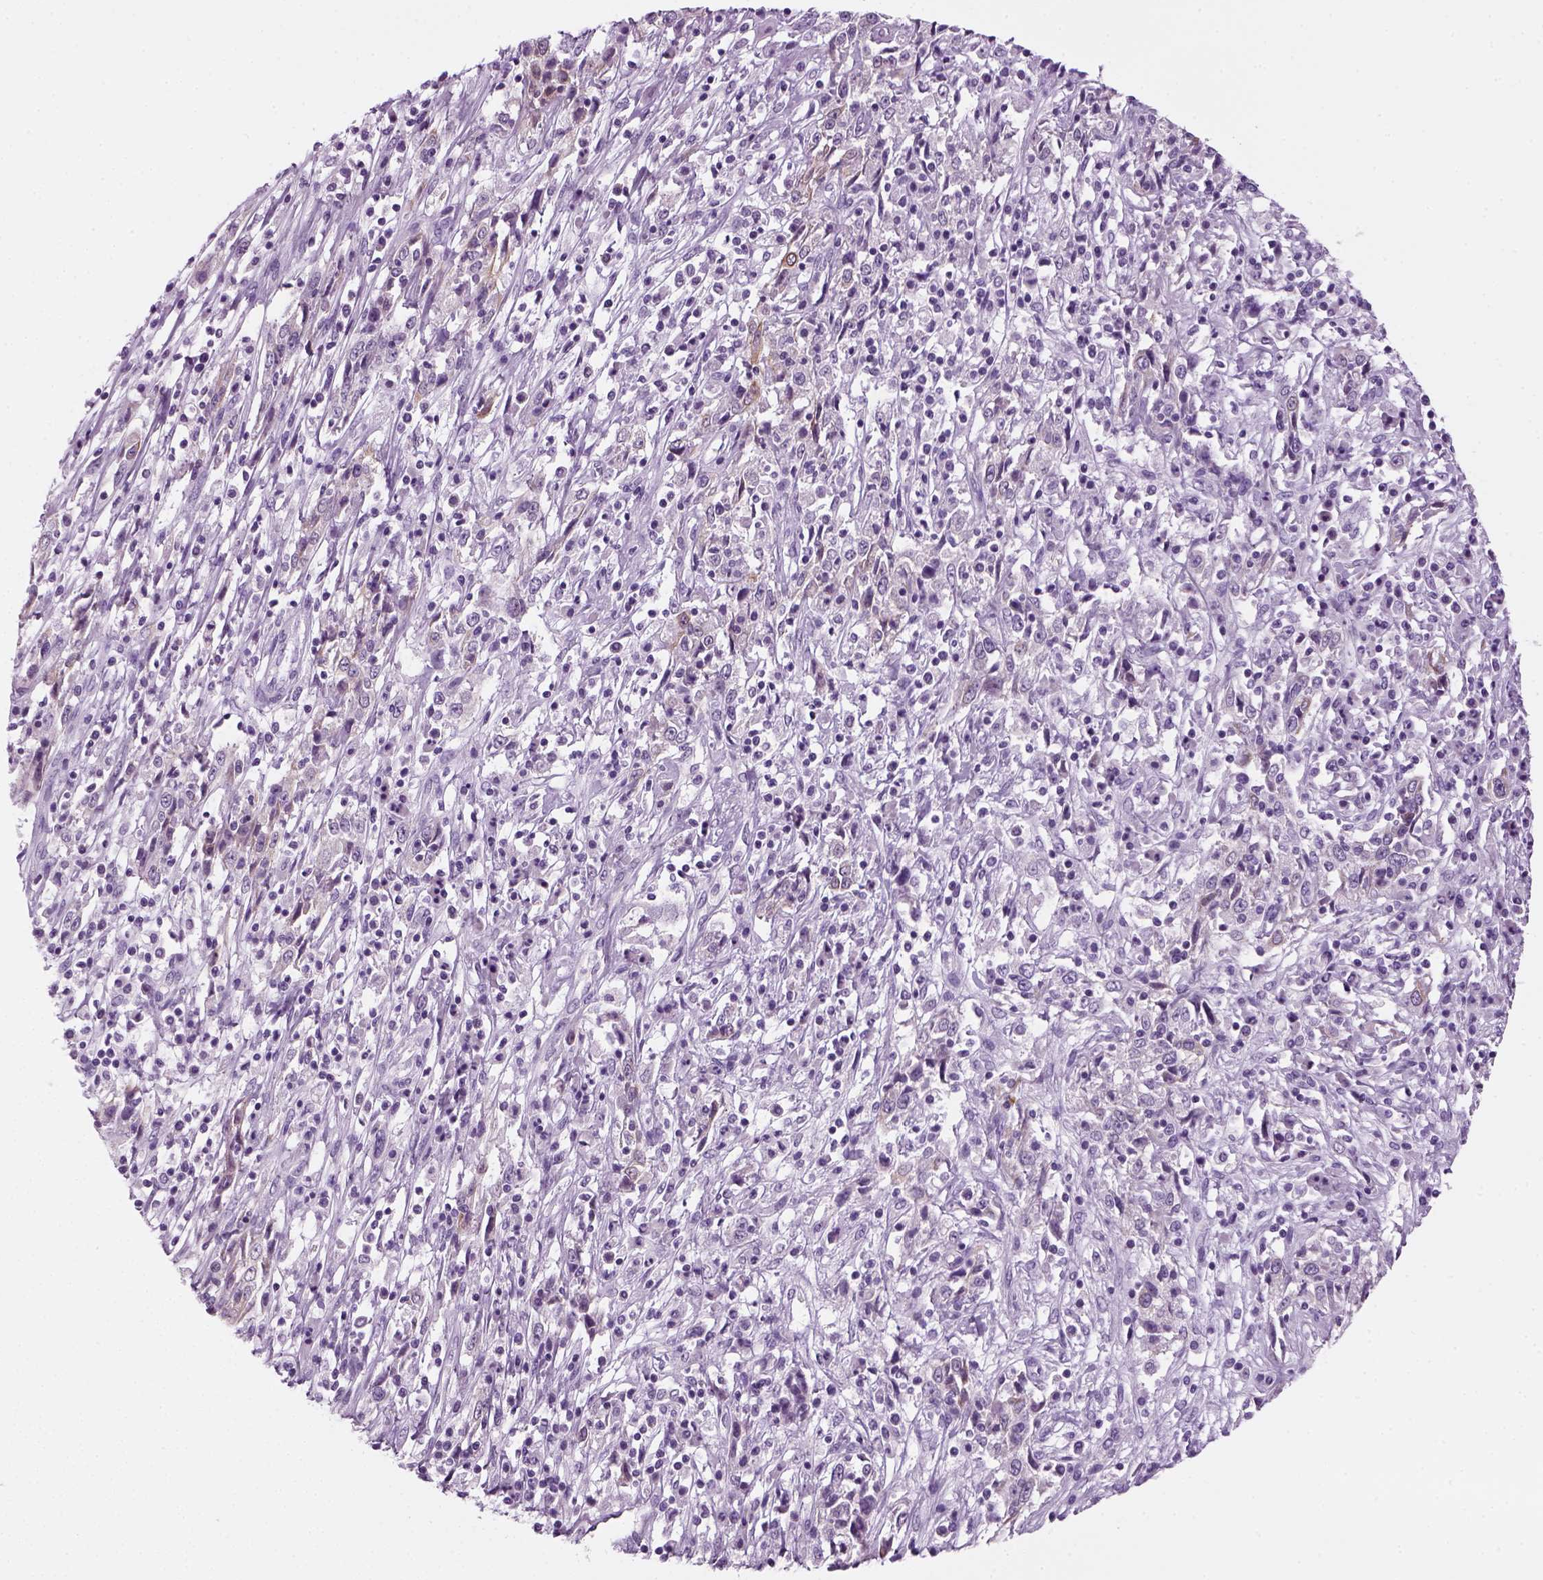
{"staining": {"intensity": "negative", "quantity": "none", "location": "none"}, "tissue": "cervical cancer", "cell_type": "Tumor cells", "image_type": "cancer", "snomed": [{"axis": "morphology", "description": "Adenocarcinoma, NOS"}, {"axis": "topography", "description": "Cervix"}], "caption": "Human cervical cancer (adenocarcinoma) stained for a protein using immunohistochemistry shows no staining in tumor cells.", "gene": "KRT75", "patient": {"sex": "female", "age": 40}}